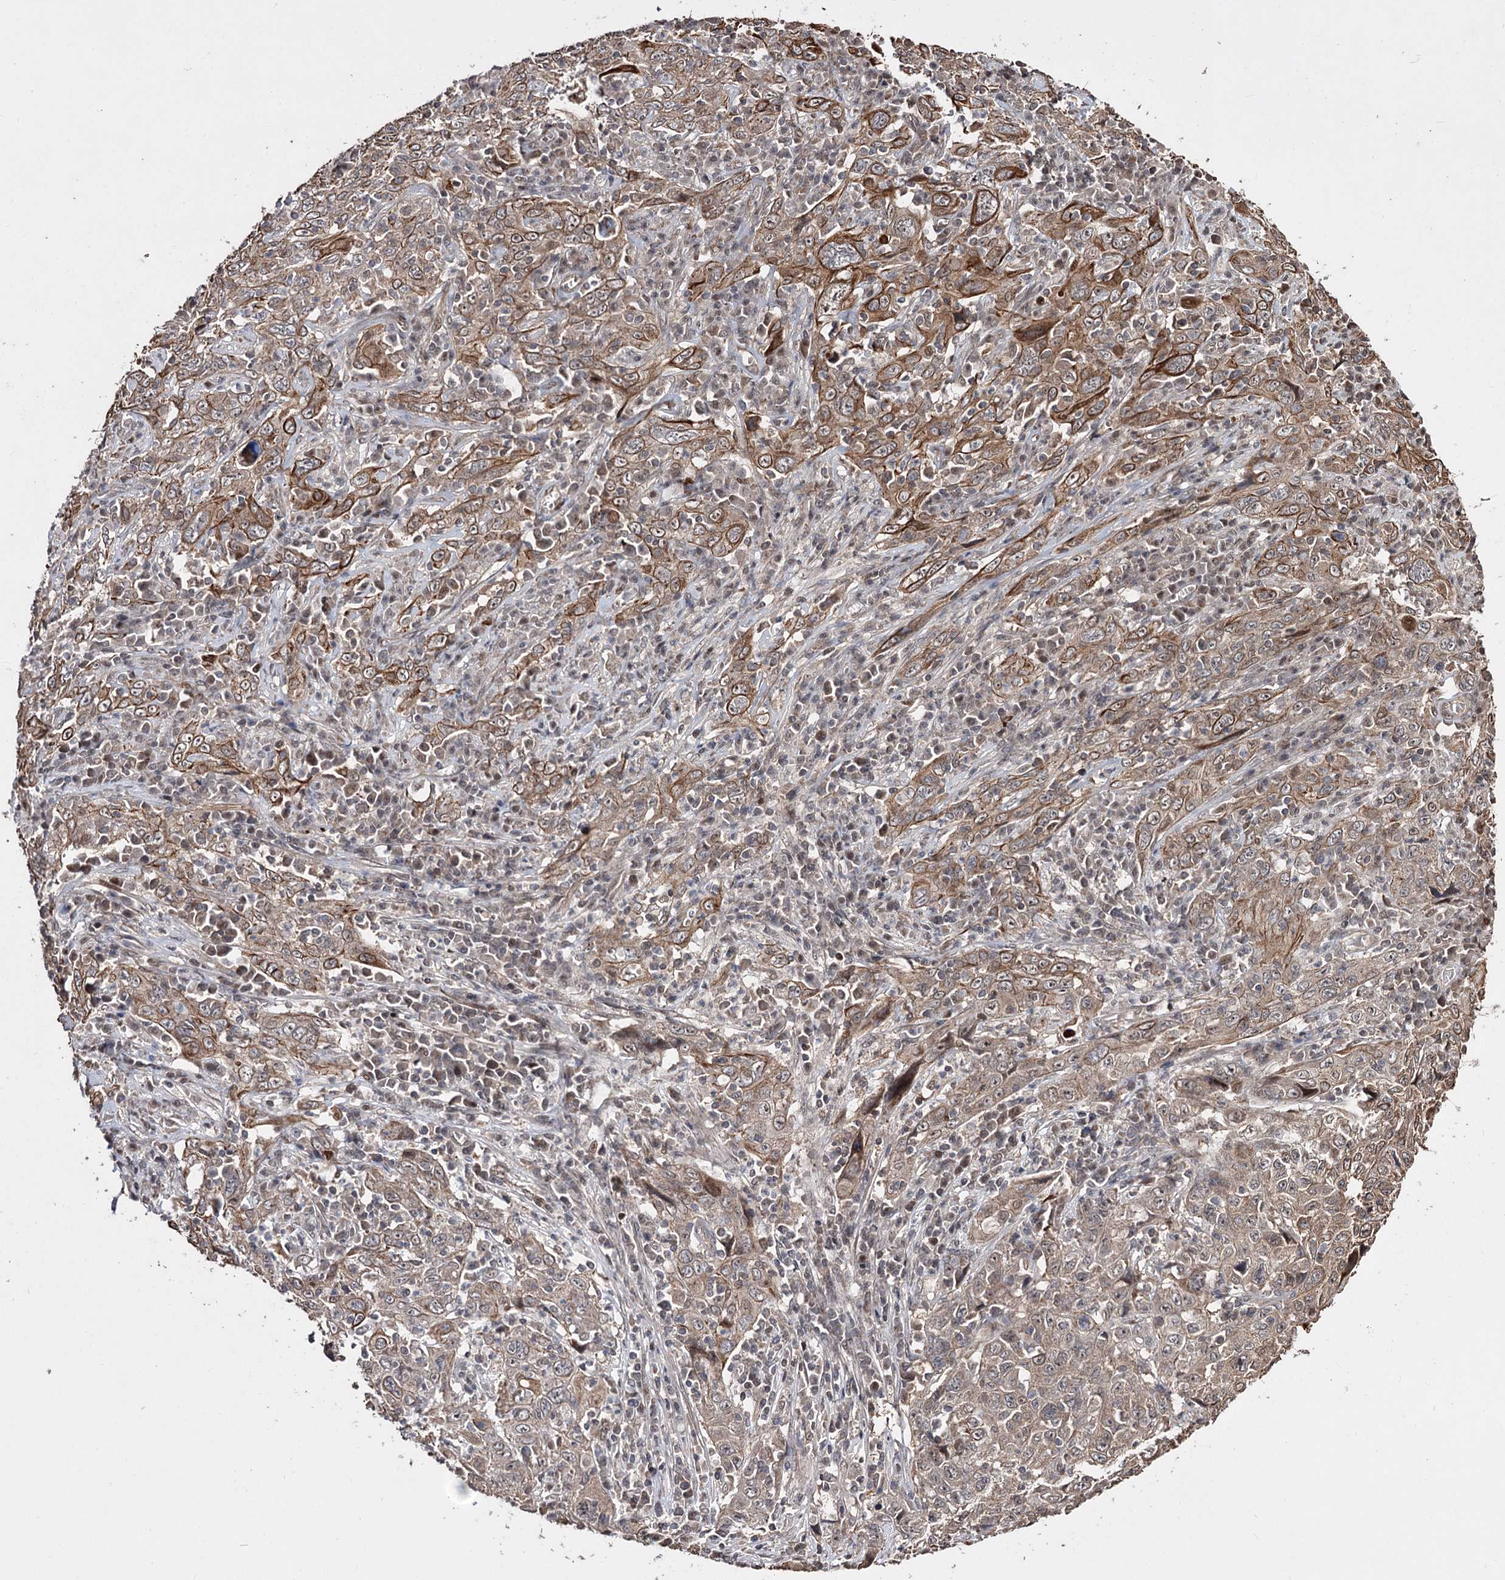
{"staining": {"intensity": "moderate", "quantity": ">75%", "location": "cytoplasmic/membranous"}, "tissue": "cervical cancer", "cell_type": "Tumor cells", "image_type": "cancer", "snomed": [{"axis": "morphology", "description": "Squamous cell carcinoma, NOS"}, {"axis": "topography", "description": "Cervix"}], "caption": "Moderate cytoplasmic/membranous expression is identified in approximately >75% of tumor cells in squamous cell carcinoma (cervical).", "gene": "CPNE8", "patient": {"sex": "female", "age": 46}}